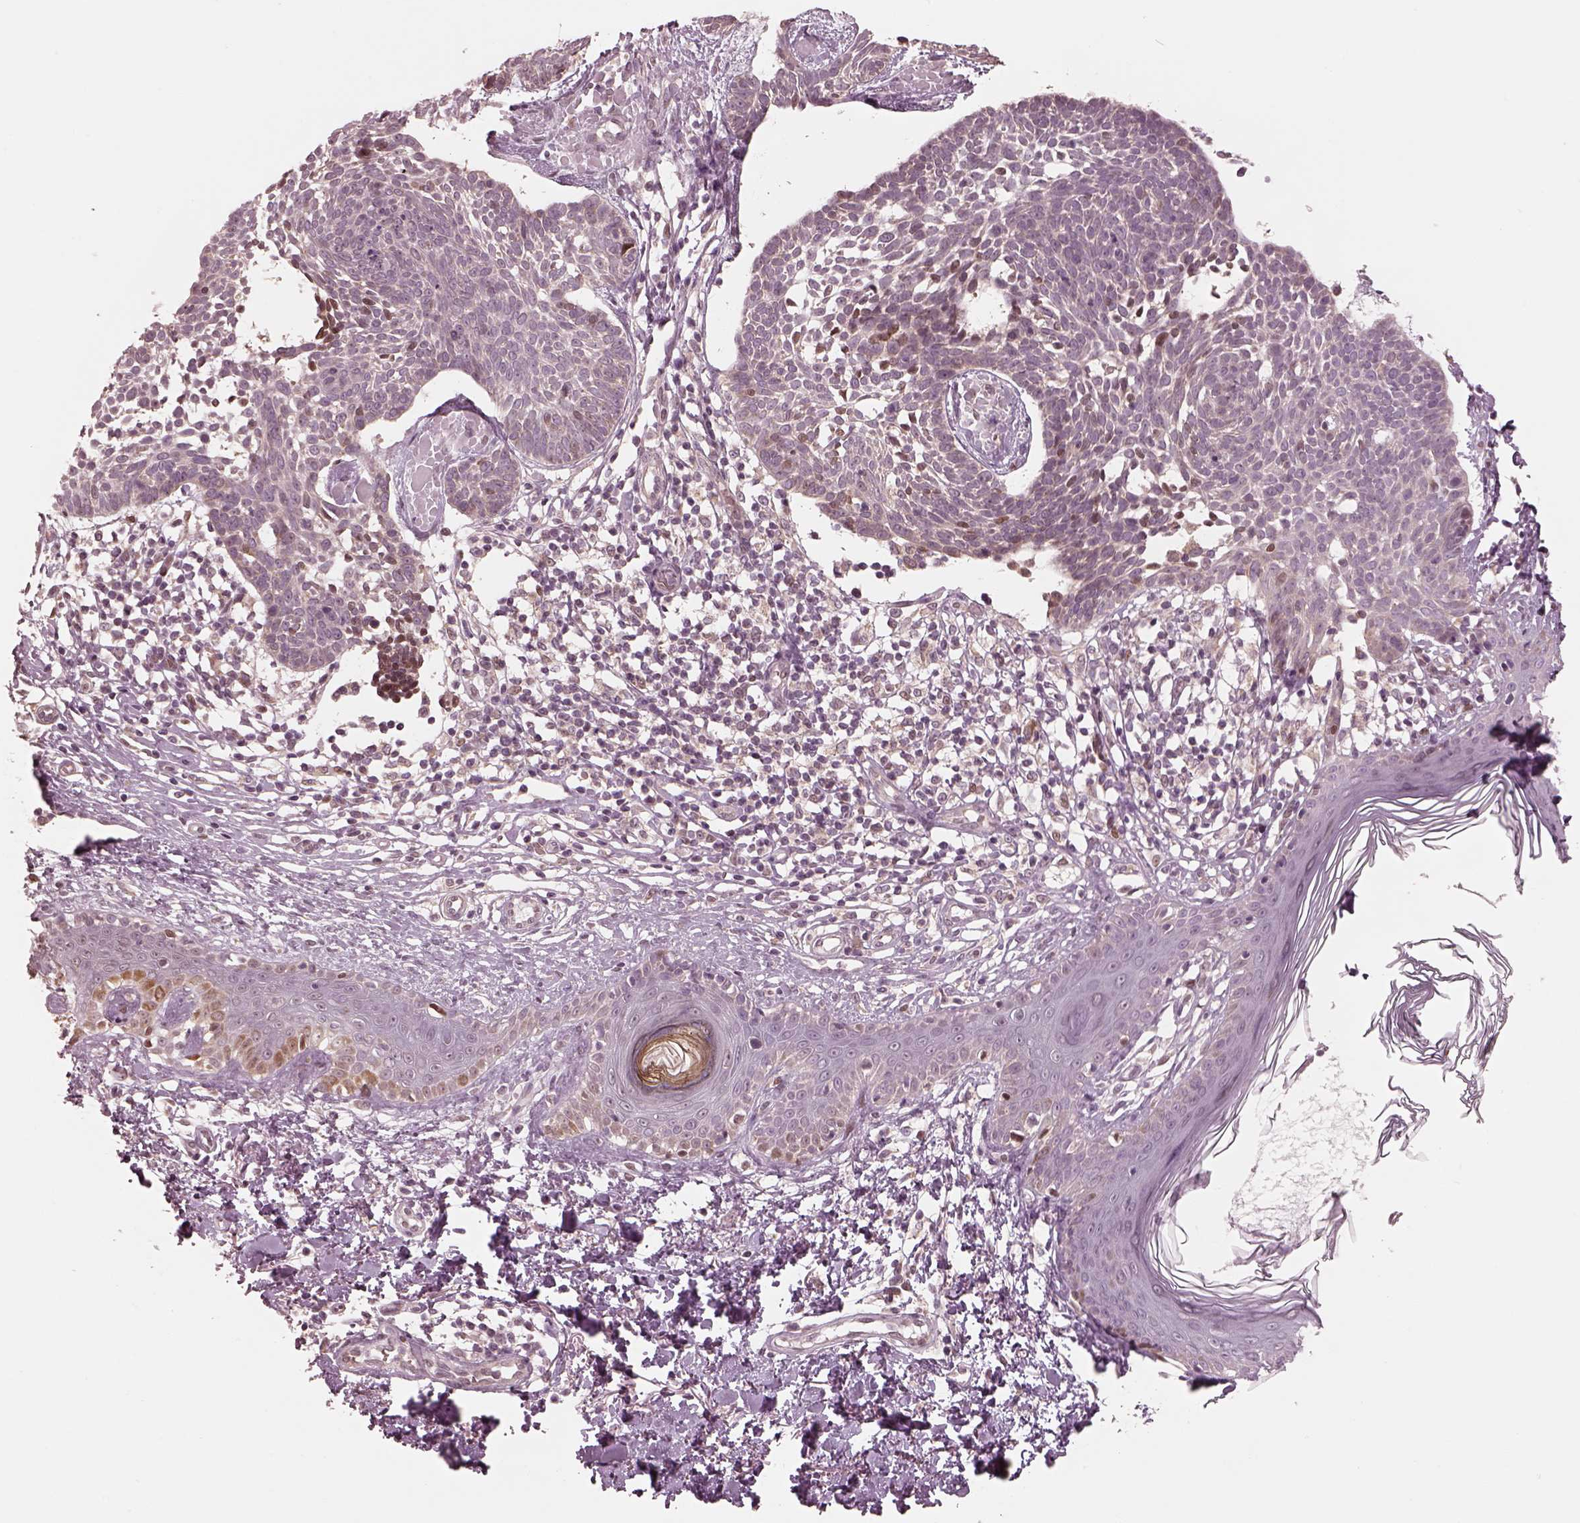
{"staining": {"intensity": "negative", "quantity": "none", "location": "none"}, "tissue": "skin cancer", "cell_type": "Tumor cells", "image_type": "cancer", "snomed": [{"axis": "morphology", "description": "Basal cell carcinoma"}, {"axis": "topography", "description": "Skin"}], "caption": "The image displays no significant positivity in tumor cells of skin cancer.", "gene": "IQCB1", "patient": {"sex": "male", "age": 85}}